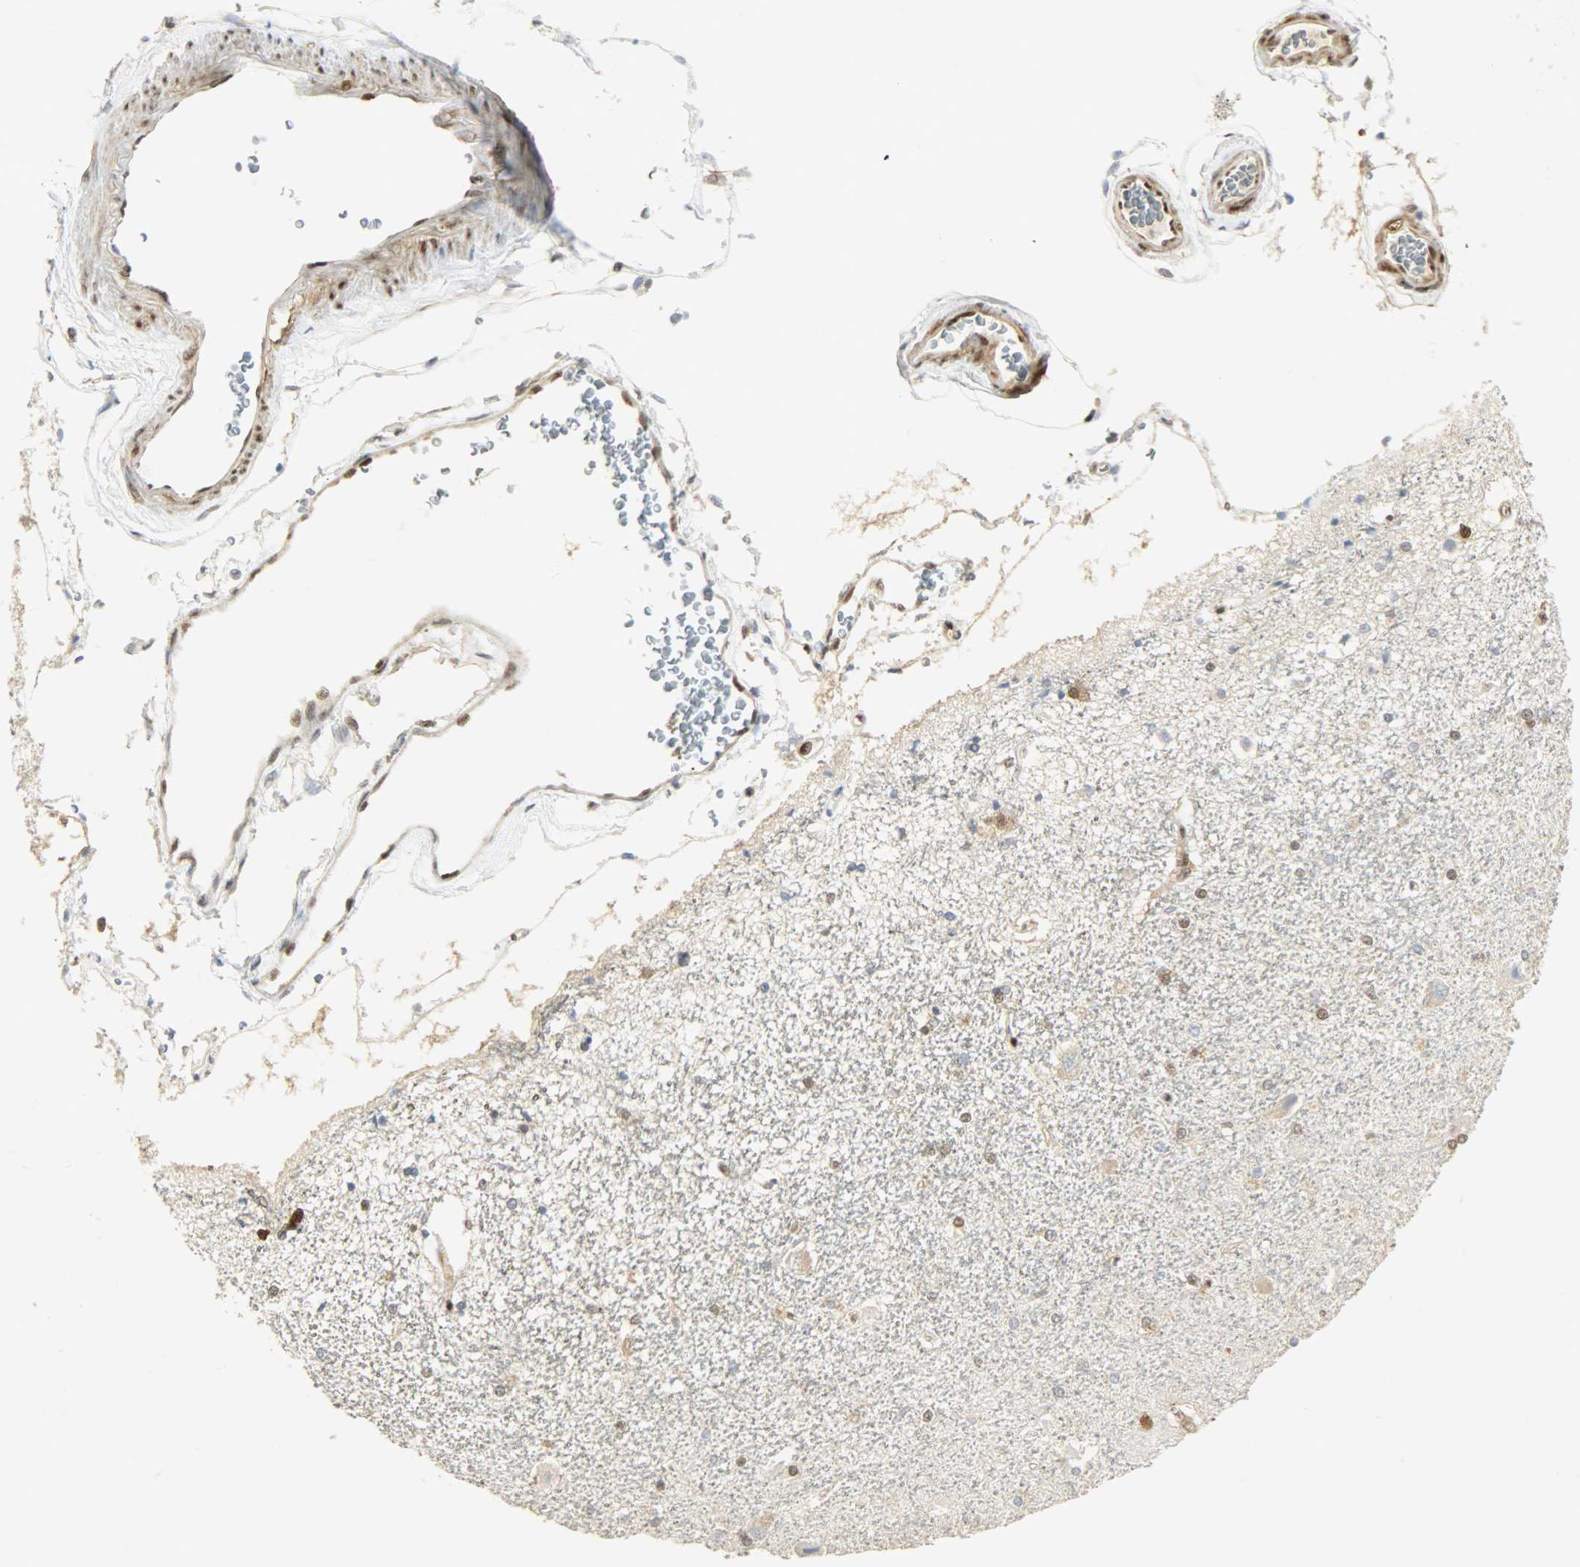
{"staining": {"intensity": "moderate", "quantity": "25%-75%", "location": "nuclear"}, "tissue": "hippocampus", "cell_type": "Glial cells", "image_type": "normal", "snomed": [{"axis": "morphology", "description": "Normal tissue, NOS"}, {"axis": "topography", "description": "Hippocampus"}], "caption": "Hippocampus stained for a protein (brown) shows moderate nuclear positive positivity in about 25%-75% of glial cells.", "gene": "NPEPL1", "patient": {"sex": "female", "age": 54}}